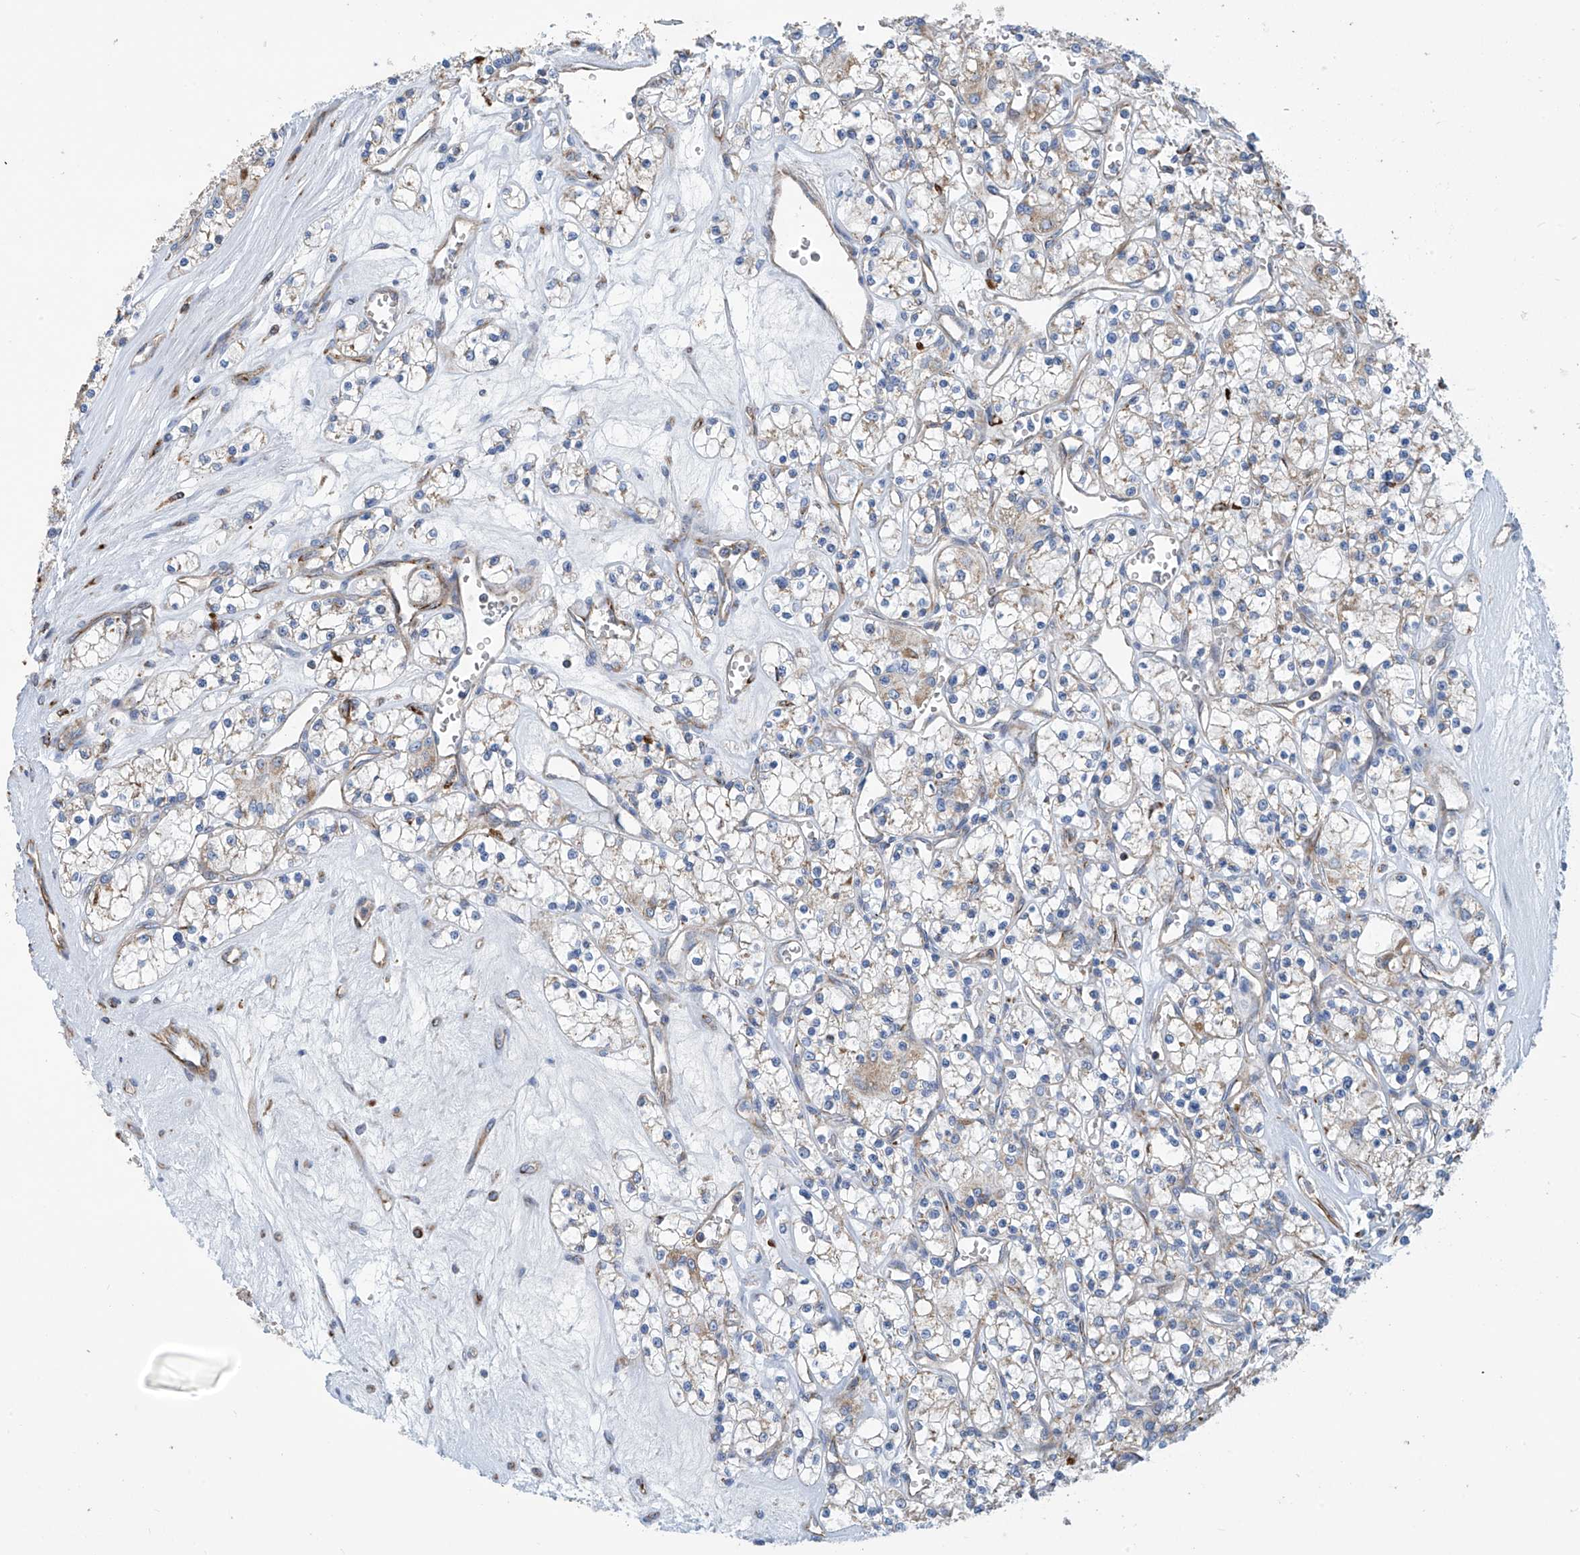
{"staining": {"intensity": "weak", "quantity": "<25%", "location": "cytoplasmic/membranous"}, "tissue": "renal cancer", "cell_type": "Tumor cells", "image_type": "cancer", "snomed": [{"axis": "morphology", "description": "Adenocarcinoma, NOS"}, {"axis": "topography", "description": "Kidney"}], "caption": "Tumor cells show no significant protein expression in adenocarcinoma (renal).", "gene": "EIF5B", "patient": {"sex": "female", "age": 59}}